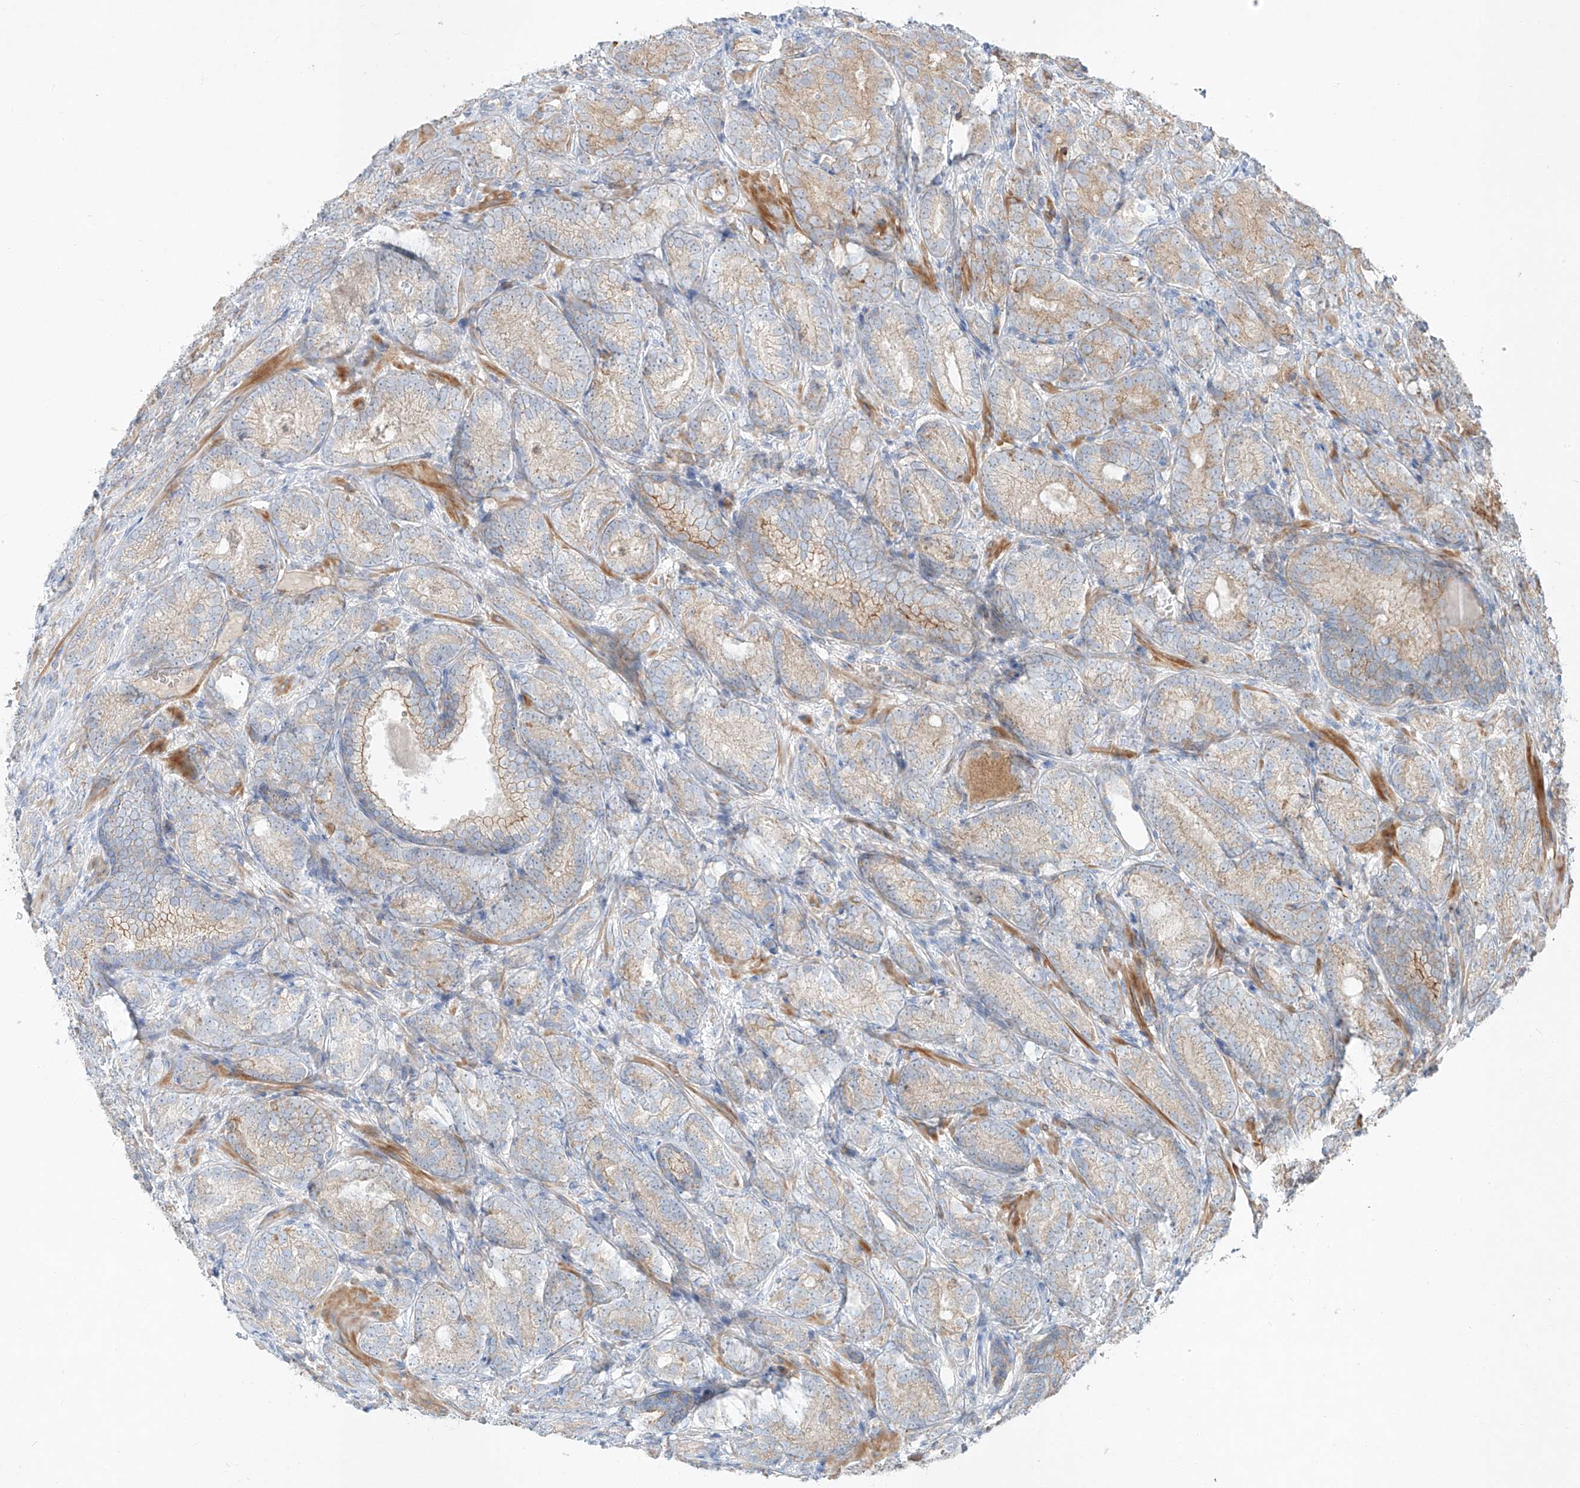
{"staining": {"intensity": "weak", "quantity": "<25%", "location": "cytoplasmic/membranous"}, "tissue": "prostate cancer", "cell_type": "Tumor cells", "image_type": "cancer", "snomed": [{"axis": "morphology", "description": "Adenocarcinoma, High grade"}, {"axis": "topography", "description": "Prostate"}], "caption": "Immunohistochemical staining of prostate cancer shows no significant expression in tumor cells.", "gene": "AJM1", "patient": {"sex": "male", "age": 66}}